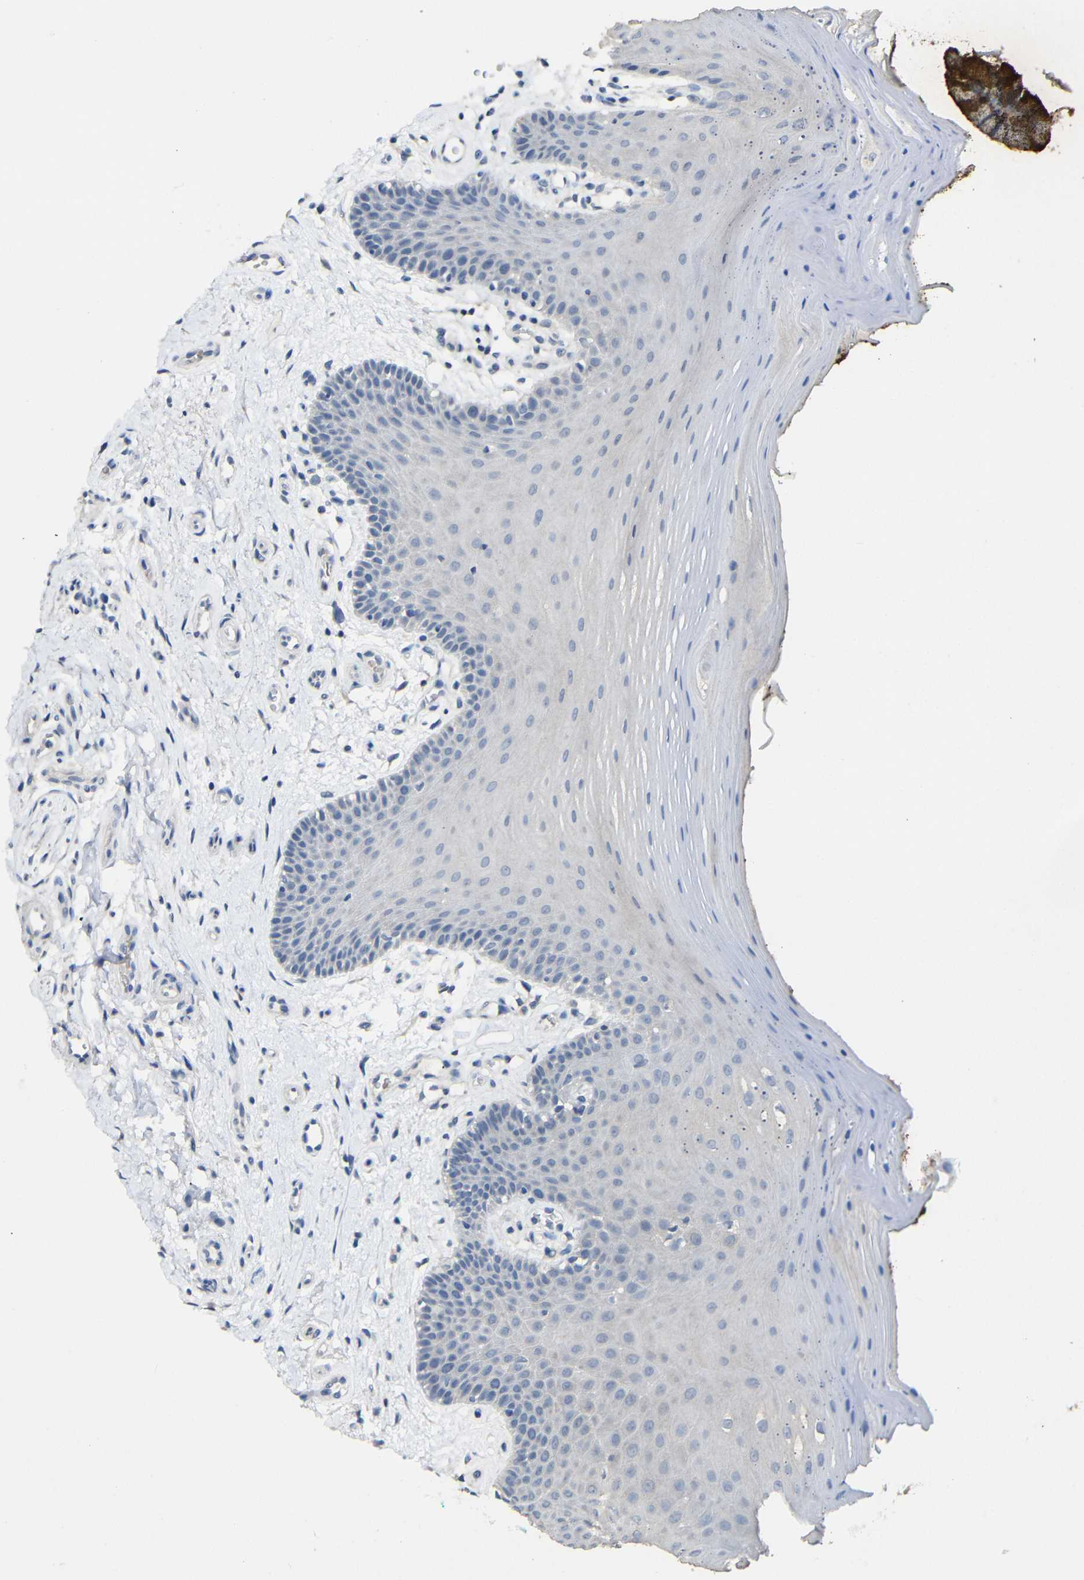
{"staining": {"intensity": "negative", "quantity": "none", "location": "none"}, "tissue": "oral mucosa", "cell_type": "Squamous epithelial cells", "image_type": "normal", "snomed": [{"axis": "morphology", "description": "Normal tissue, NOS"}, {"axis": "topography", "description": "Skeletal muscle"}, {"axis": "topography", "description": "Oral tissue"}], "caption": "There is no significant positivity in squamous epithelial cells of oral mucosa. (DAB immunohistochemistry (IHC), high magnification).", "gene": "HNF1A", "patient": {"sex": "male", "age": 58}}